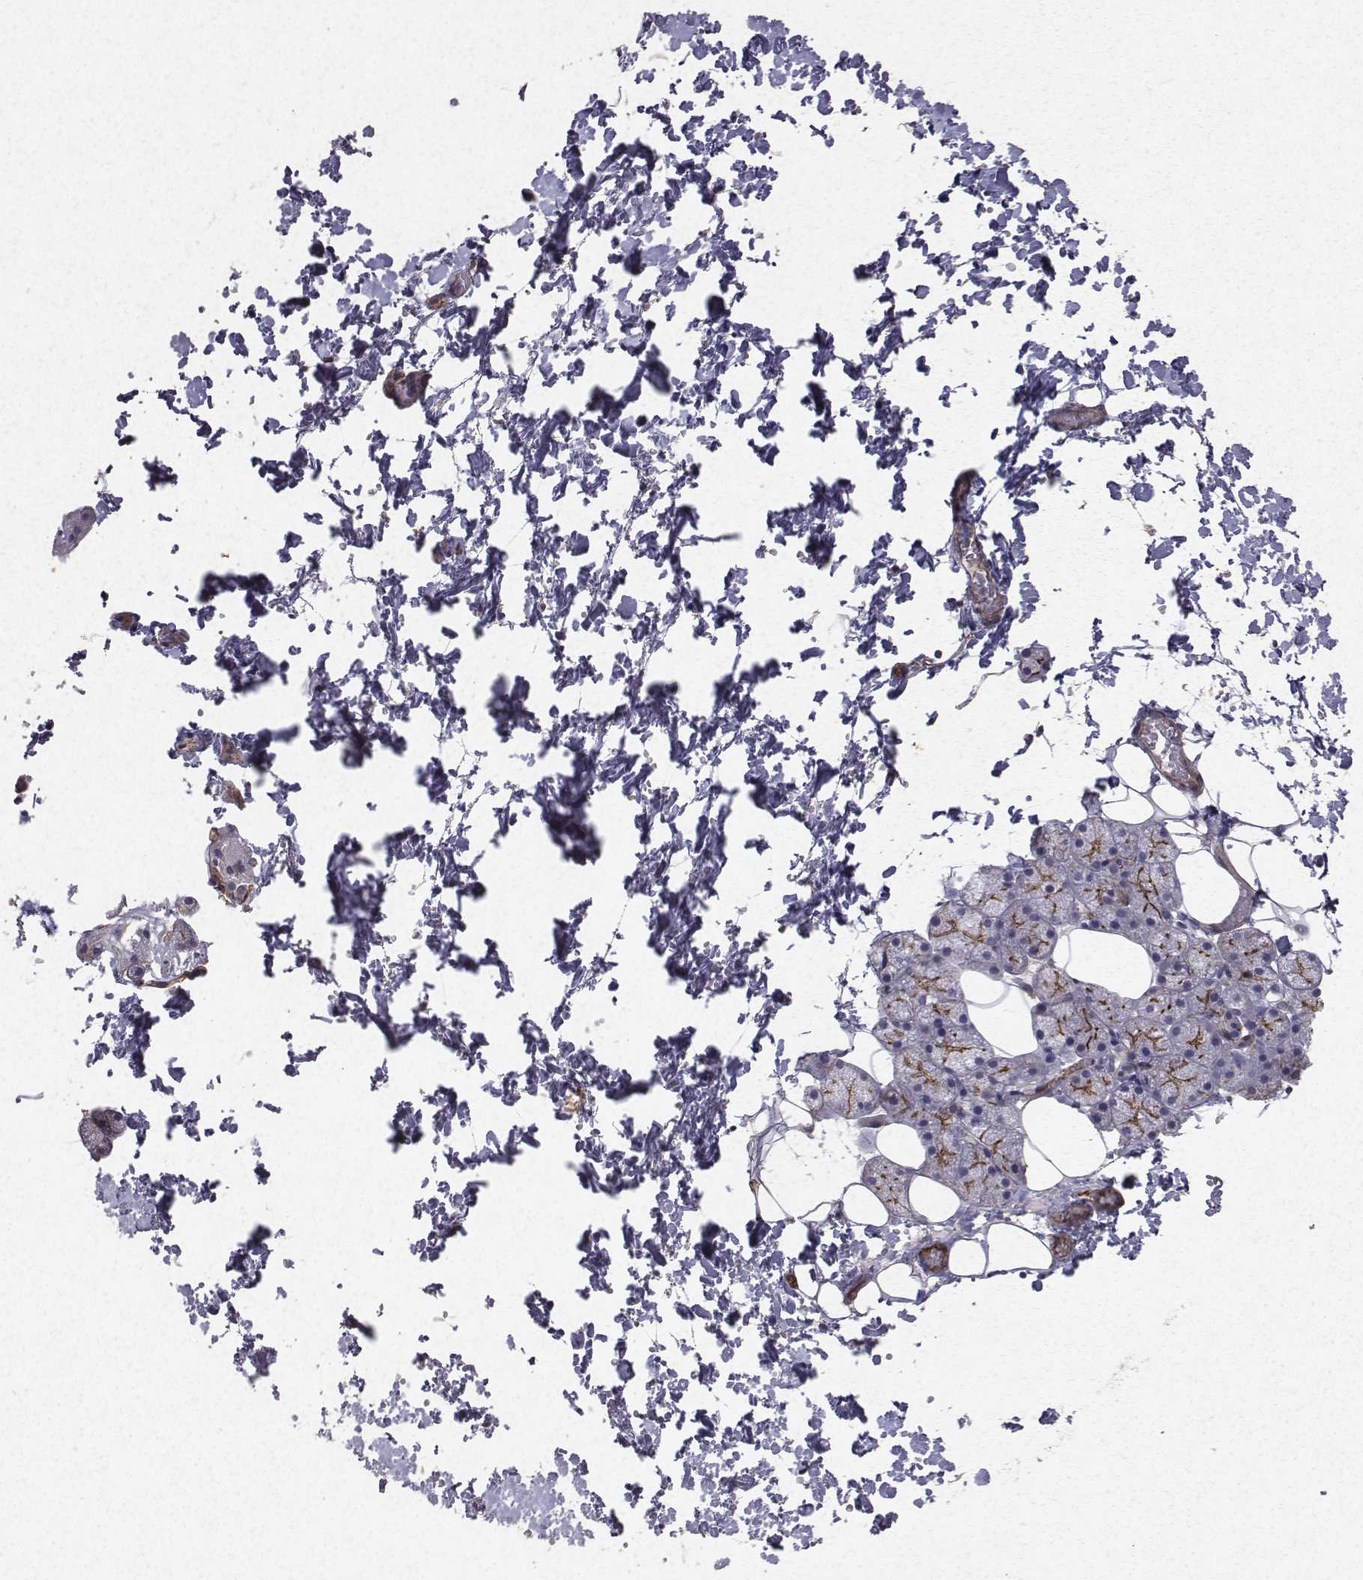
{"staining": {"intensity": "moderate", "quantity": "25%-75%", "location": "cytoplasmic/membranous"}, "tissue": "salivary gland", "cell_type": "Glandular cells", "image_type": "normal", "snomed": [{"axis": "morphology", "description": "Normal tissue, NOS"}, {"axis": "topography", "description": "Salivary gland"}], "caption": "Salivary gland stained with a brown dye exhibits moderate cytoplasmic/membranous positive staining in about 25%-75% of glandular cells.", "gene": "PTPRG", "patient": {"sex": "male", "age": 38}}